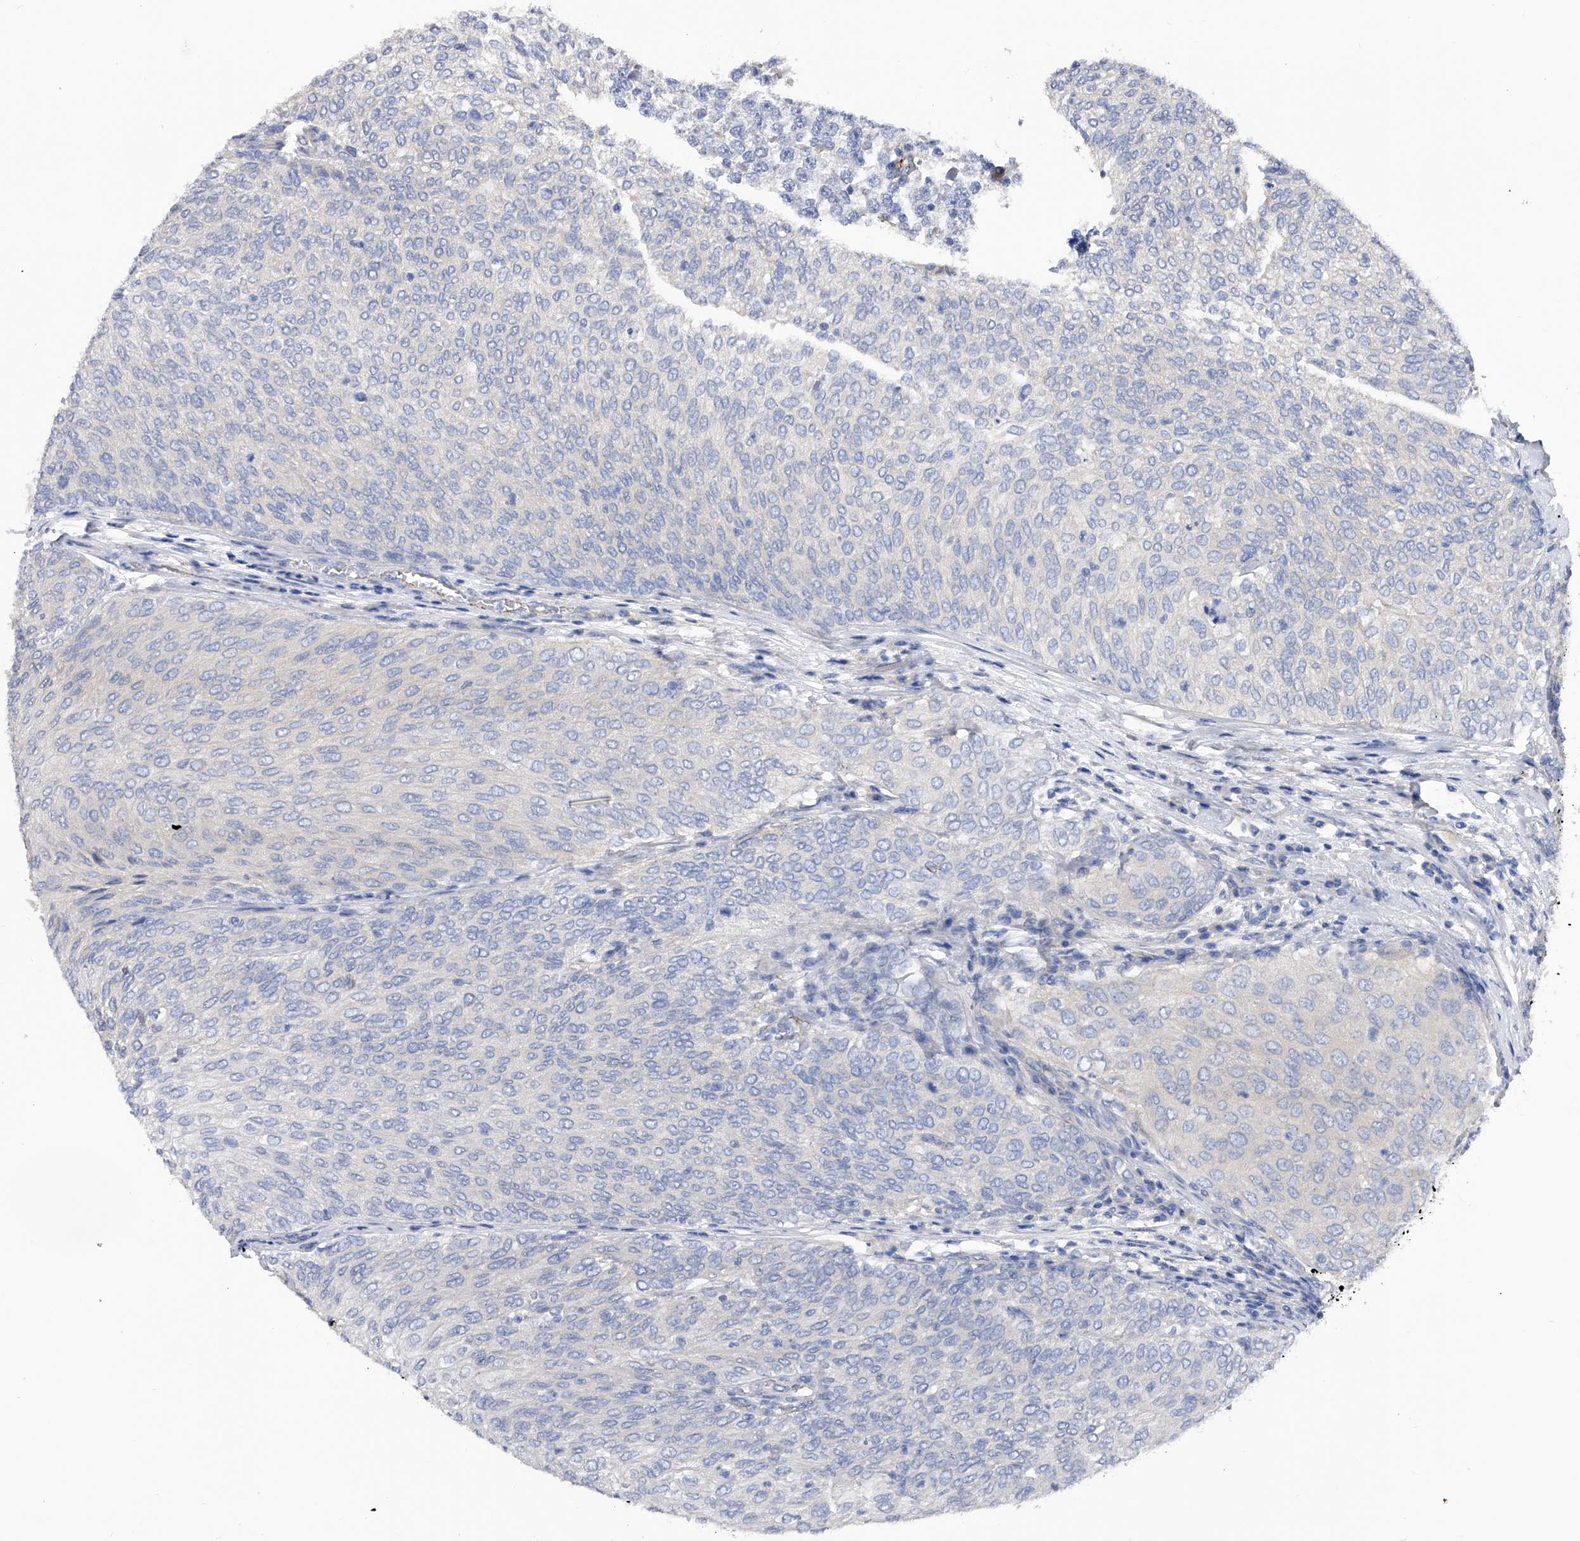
{"staining": {"intensity": "negative", "quantity": "none", "location": "none"}, "tissue": "urothelial cancer", "cell_type": "Tumor cells", "image_type": "cancer", "snomed": [{"axis": "morphology", "description": "Urothelial carcinoma, Low grade"}, {"axis": "topography", "description": "Urinary bladder"}], "caption": "Immunohistochemistry (IHC) image of neoplastic tissue: low-grade urothelial carcinoma stained with DAB (3,3'-diaminobenzidine) exhibits no significant protein staining in tumor cells.", "gene": "RWDD2A", "patient": {"sex": "female", "age": 79}}